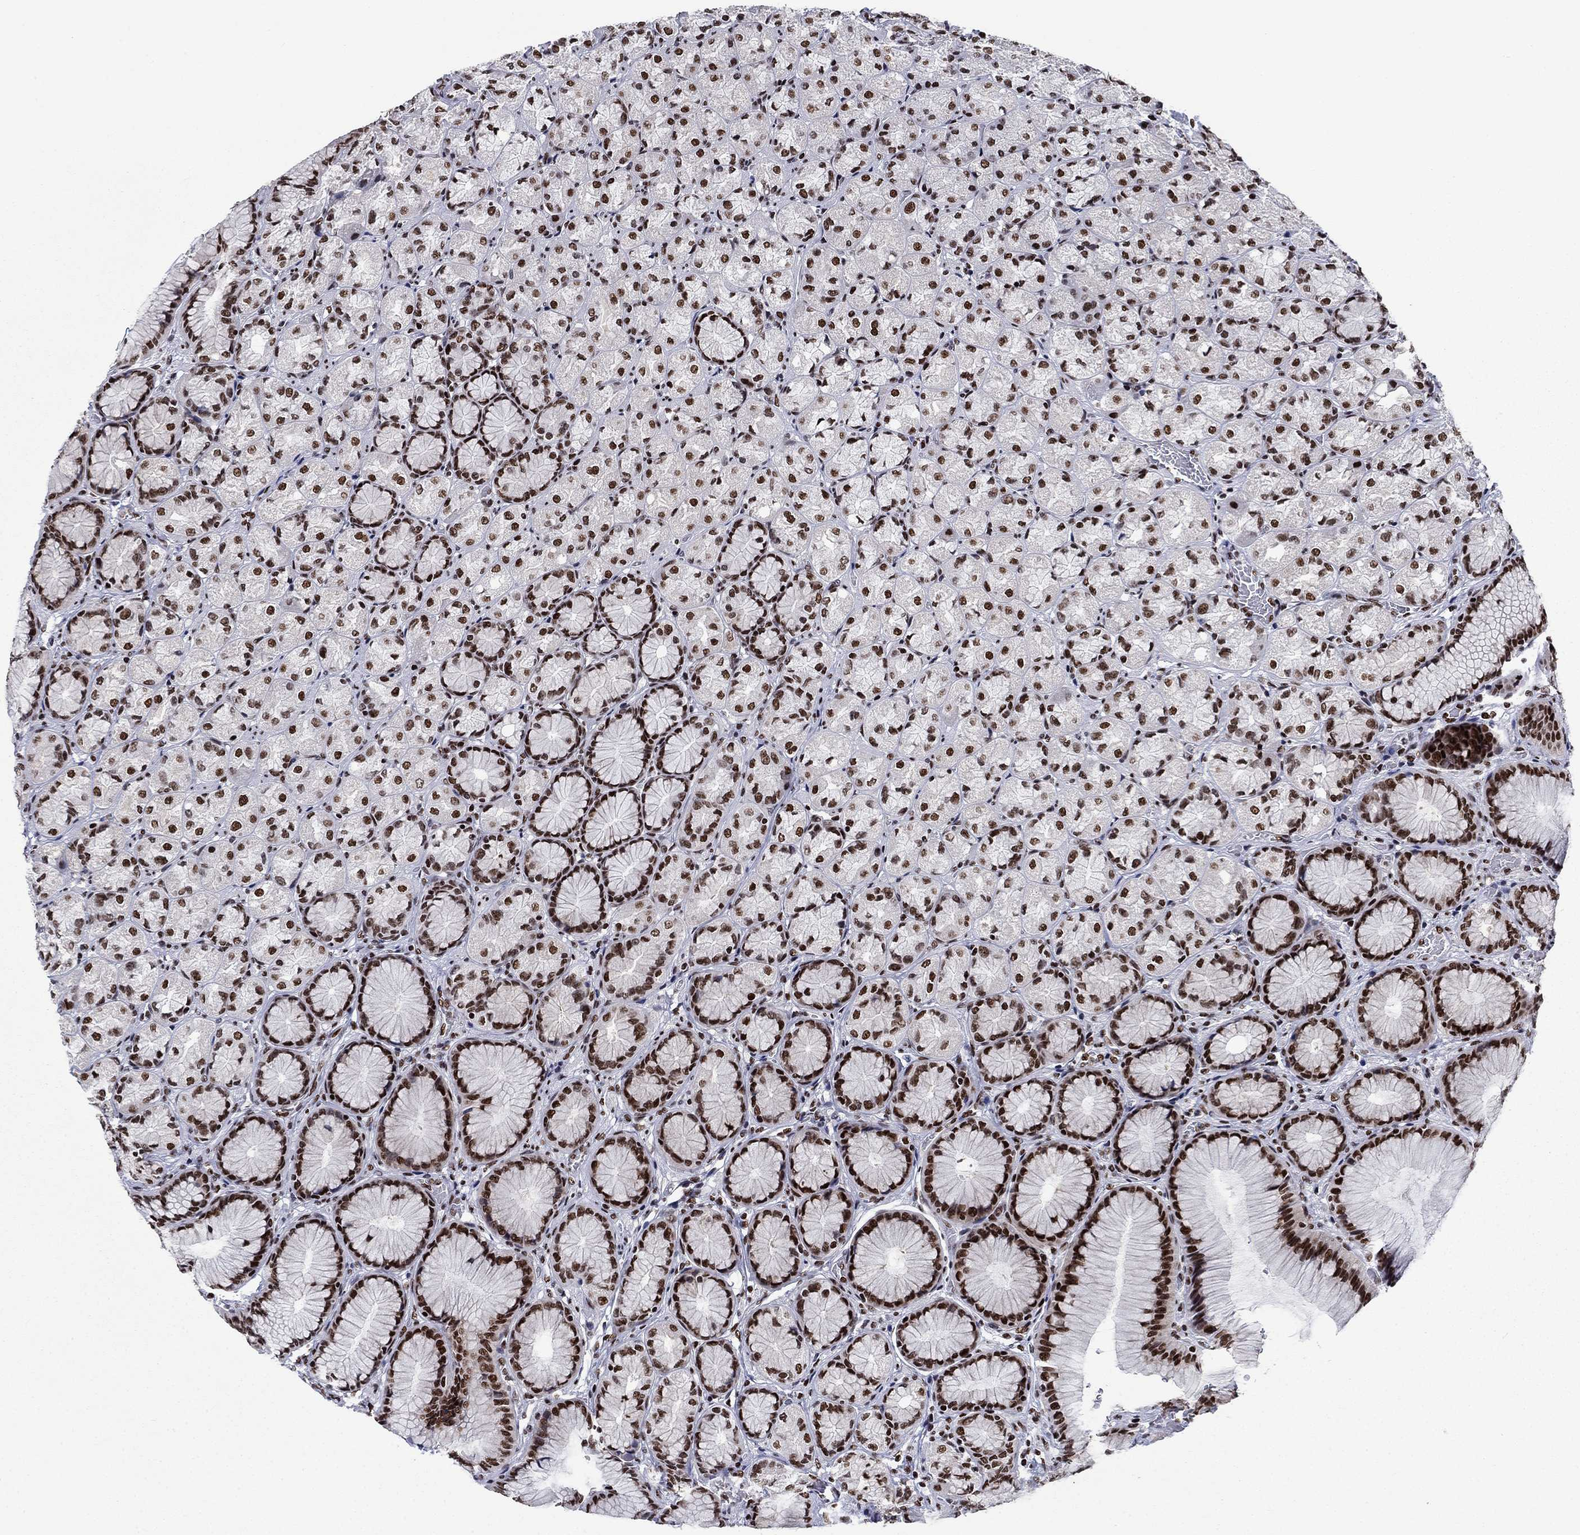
{"staining": {"intensity": "strong", "quantity": "25%-75%", "location": "nuclear"}, "tissue": "stomach", "cell_type": "Glandular cells", "image_type": "normal", "snomed": [{"axis": "morphology", "description": "Normal tissue, NOS"}, {"axis": "morphology", "description": "Adenocarcinoma, NOS"}, {"axis": "morphology", "description": "Adenocarcinoma, High grade"}, {"axis": "topography", "description": "Stomach, upper"}, {"axis": "topography", "description": "Stomach"}], "caption": "Stomach stained for a protein (brown) displays strong nuclear positive expression in approximately 25%-75% of glandular cells.", "gene": "RPRD1B", "patient": {"sex": "female", "age": 65}}